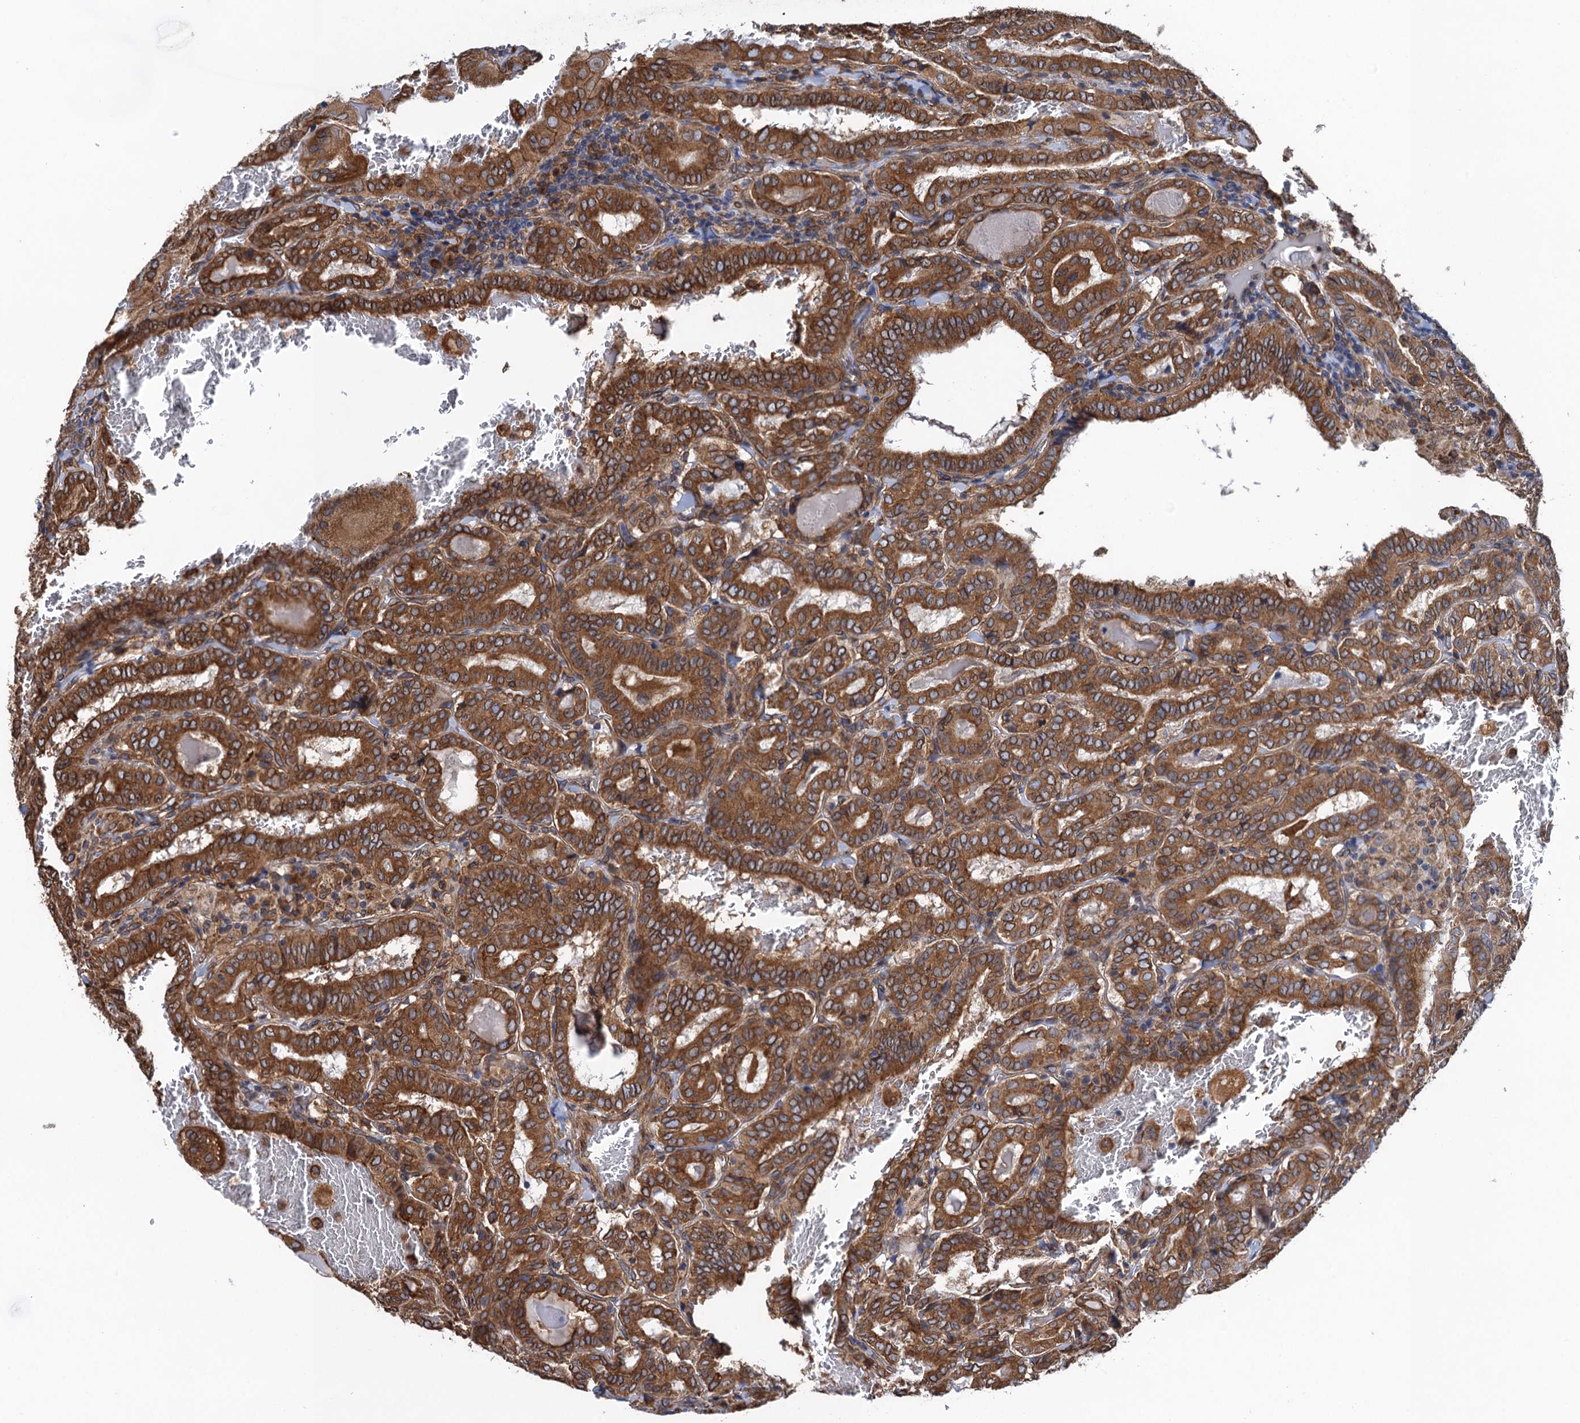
{"staining": {"intensity": "strong", "quantity": ">75%", "location": "cytoplasmic/membranous"}, "tissue": "thyroid cancer", "cell_type": "Tumor cells", "image_type": "cancer", "snomed": [{"axis": "morphology", "description": "Papillary adenocarcinoma, NOS"}, {"axis": "topography", "description": "Thyroid gland"}], "caption": "Immunohistochemistry histopathology image of human thyroid cancer stained for a protein (brown), which exhibits high levels of strong cytoplasmic/membranous staining in about >75% of tumor cells.", "gene": "ARMC5", "patient": {"sex": "female", "age": 72}}